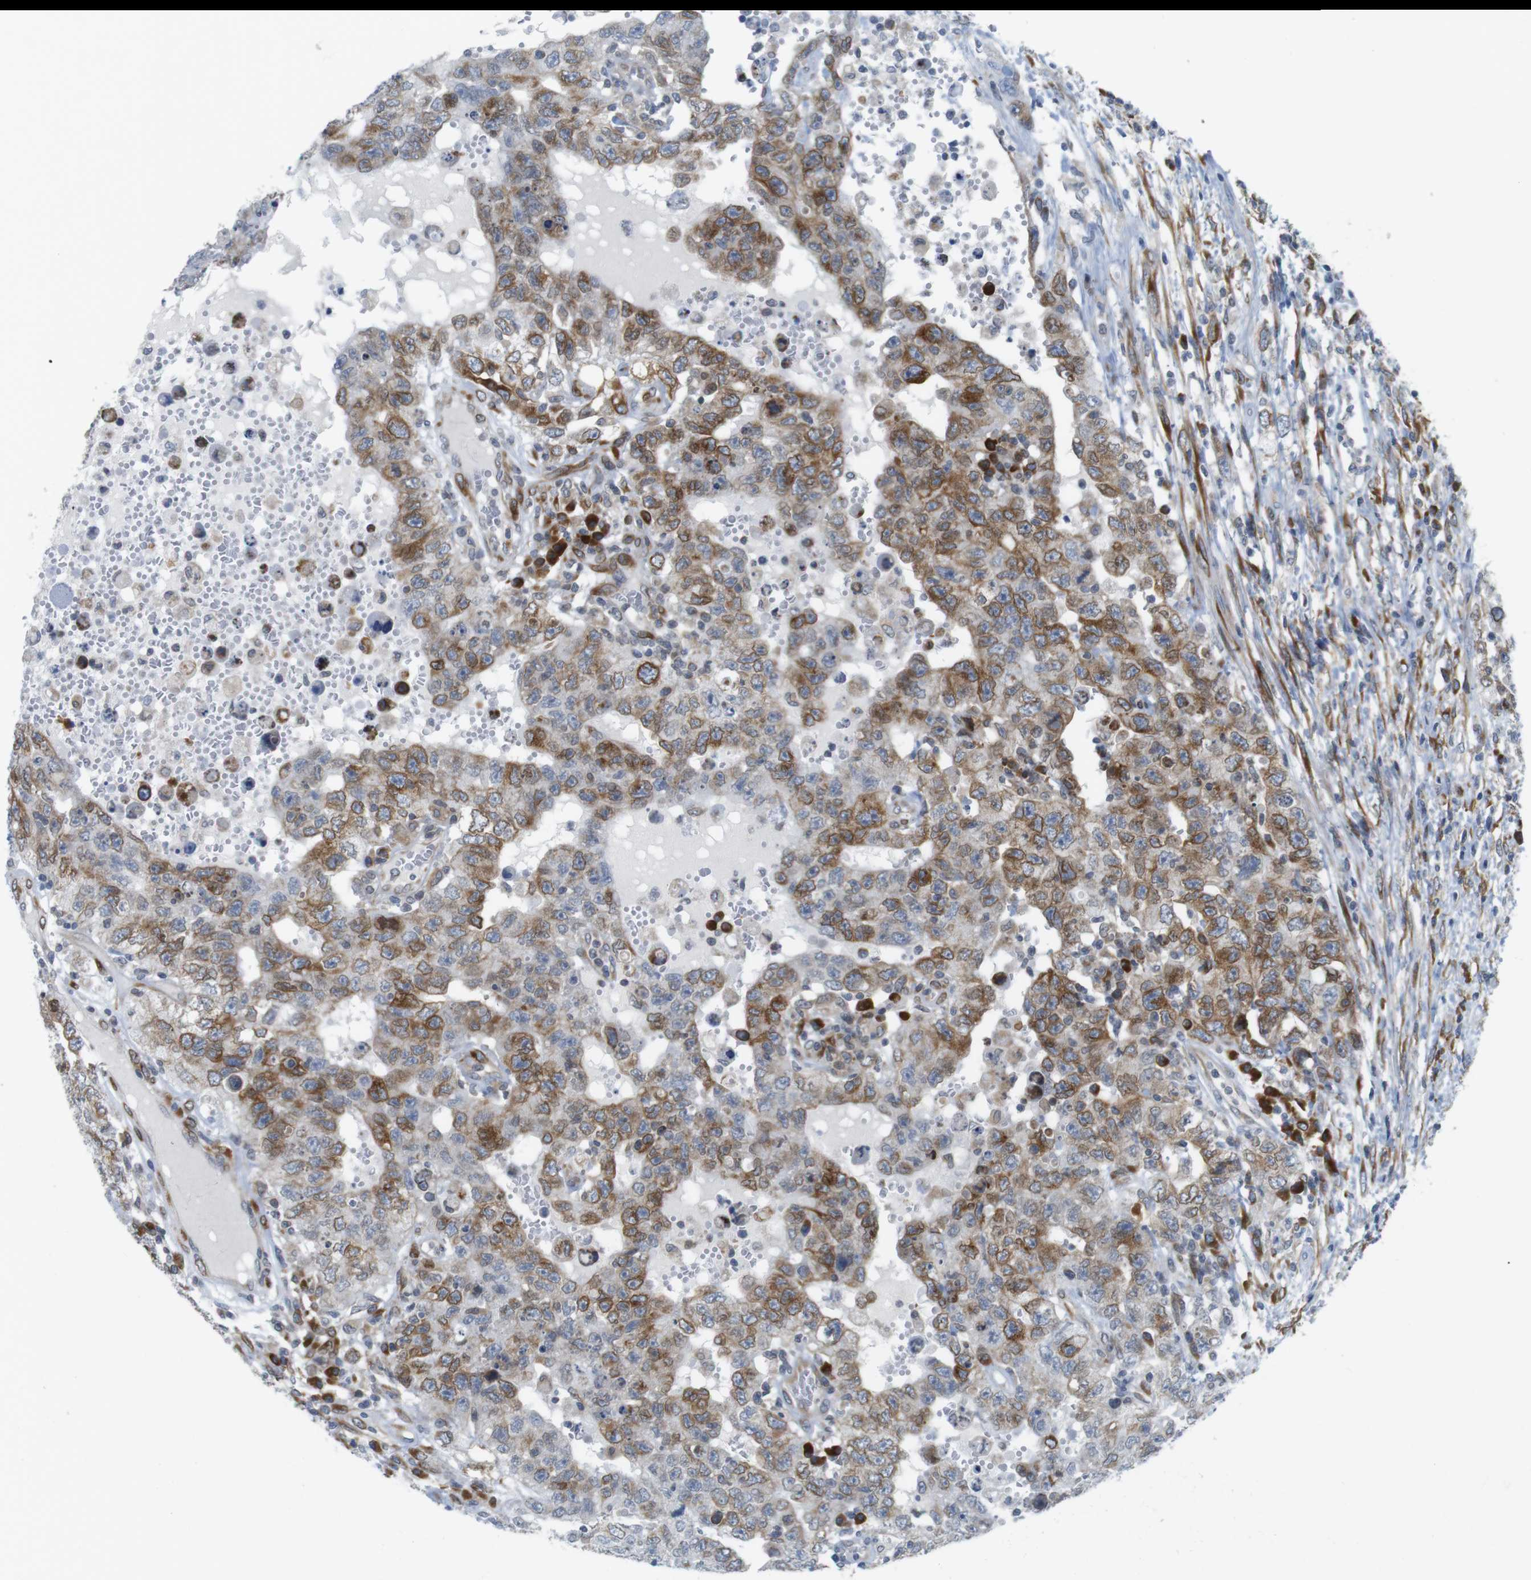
{"staining": {"intensity": "moderate", "quantity": "25%-75%", "location": "cytoplasmic/membranous"}, "tissue": "testis cancer", "cell_type": "Tumor cells", "image_type": "cancer", "snomed": [{"axis": "morphology", "description": "Carcinoma, Embryonal, NOS"}, {"axis": "topography", "description": "Testis"}], "caption": "Protein staining of testis cancer (embryonal carcinoma) tissue demonstrates moderate cytoplasmic/membranous staining in approximately 25%-75% of tumor cells.", "gene": "ERGIC3", "patient": {"sex": "male", "age": 26}}